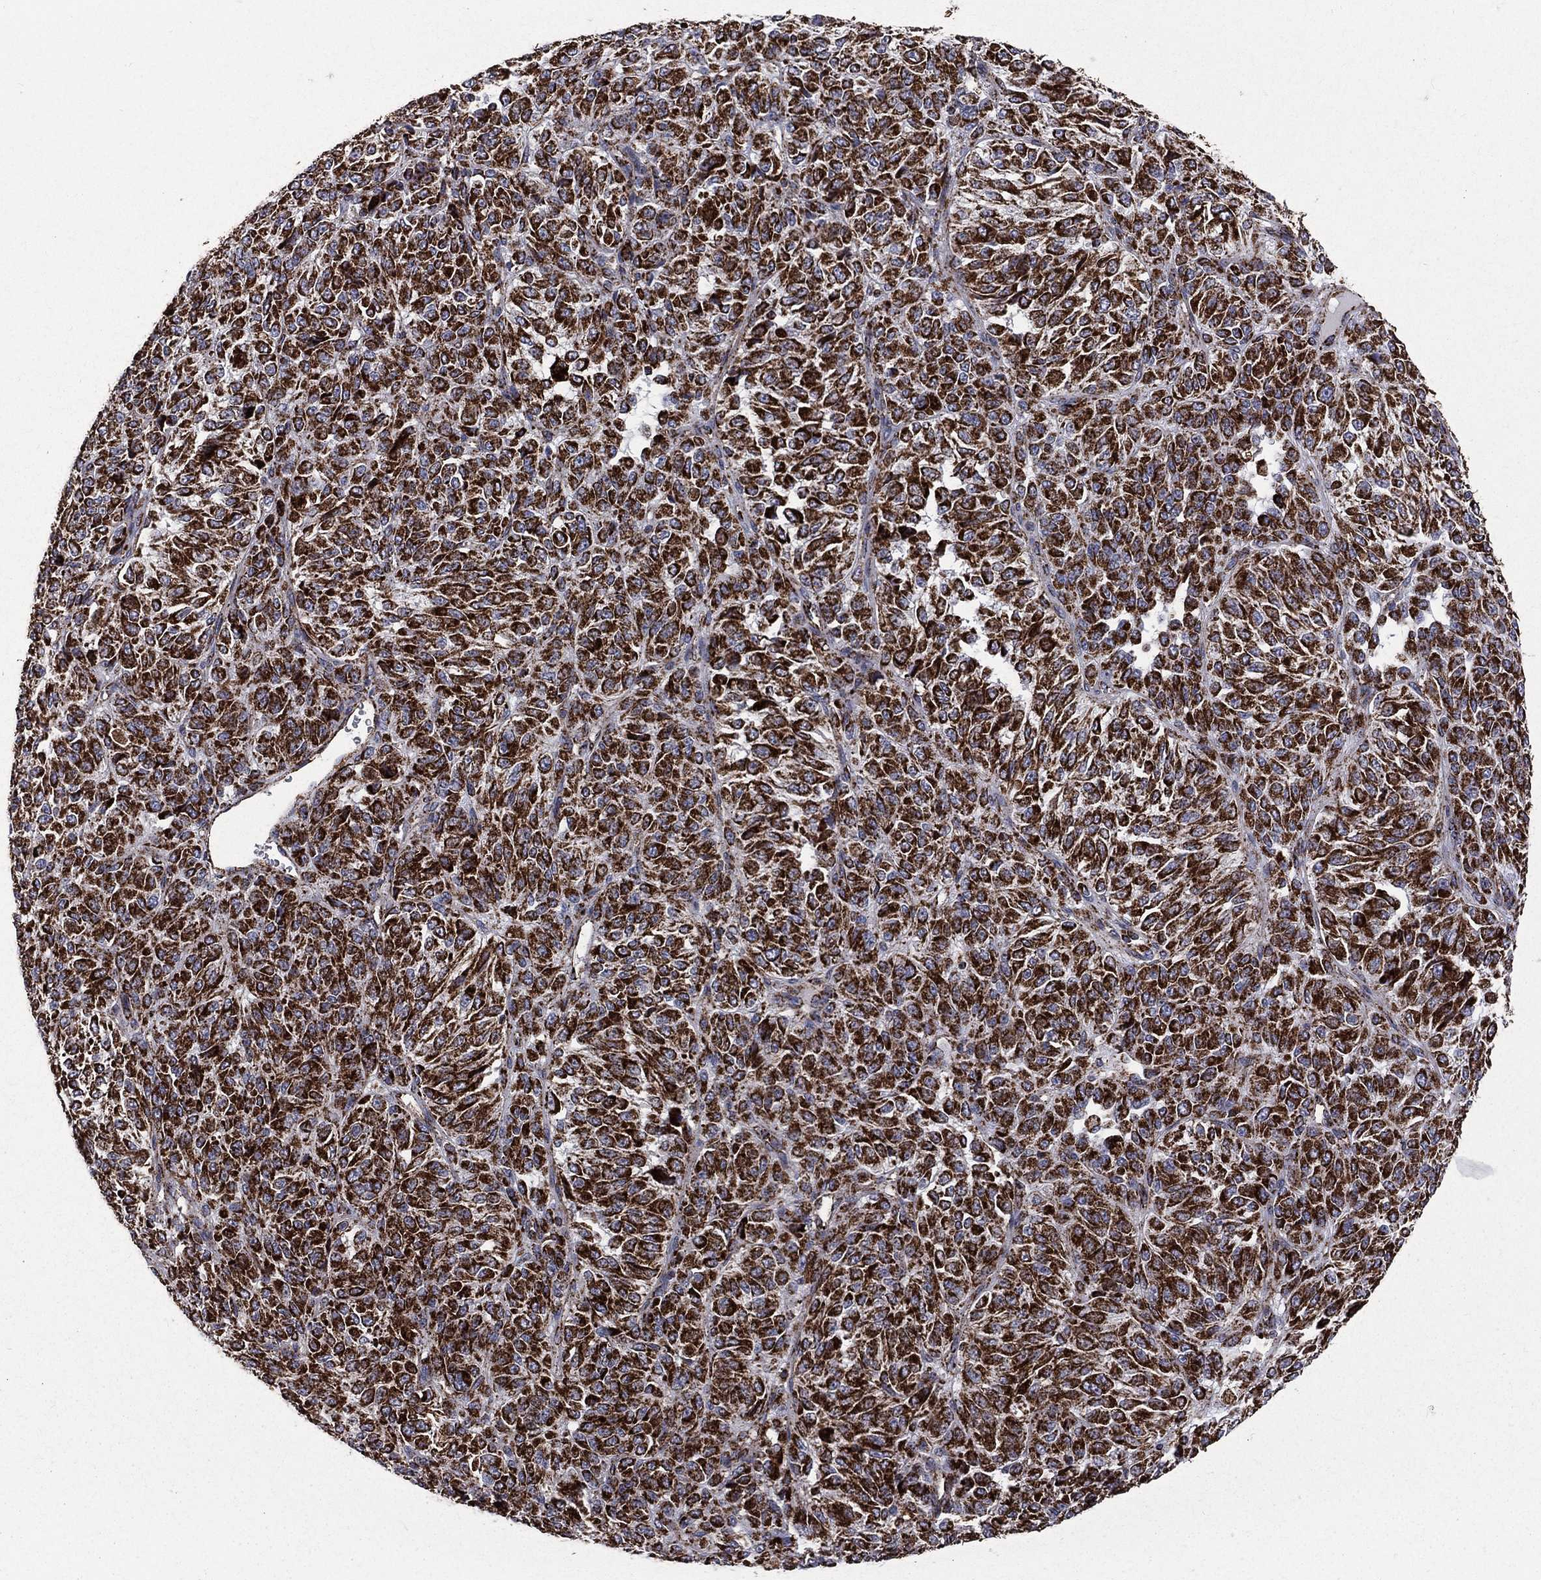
{"staining": {"intensity": "strong", "quantity": ">75%", "location": "cytoplasmic/membranous"}, "tissue": "melanoma", "cell_type": "Tumor cells", "image_type": "cancer", "snomed": [{"axis": "morphology", "description": "Malignant melanoma, Metastatic site"}, {"axis": "topography", "description": "Brain"}], "caption": "DAB (3,3'-diaminobenzidine) immunohistochemical staining of melanoma displays strong cytoplasmic/membranous protein expression in about >75% of tumor cells.", "gene": "GOT2", "patient": {"sex": "female", "age": 56}}